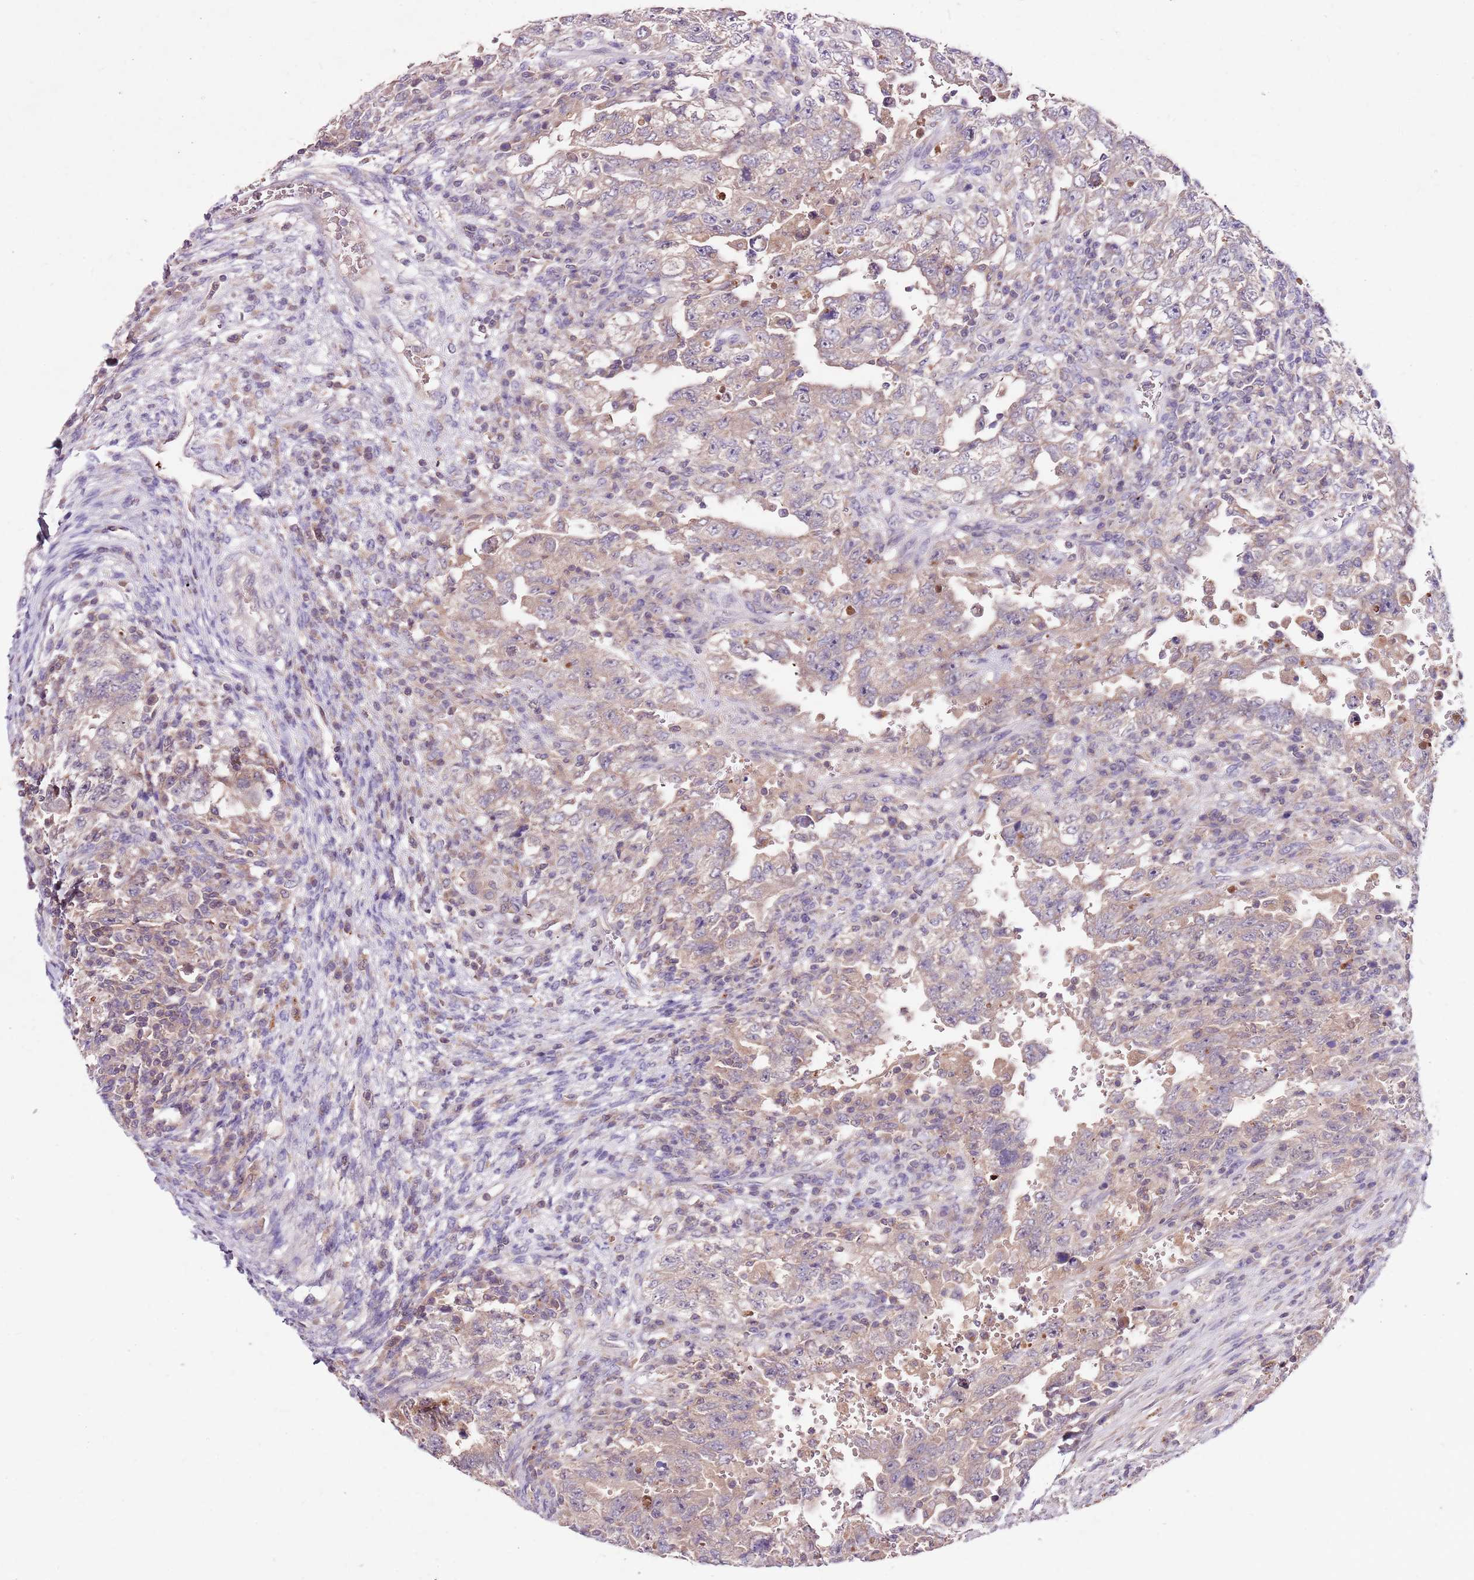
{"staining": {"intensity": "weak", "quantity": "25%-75%", "location": "cytoplasmic/membranous"}, "tissue": "testis cancer", "cell_type": "Tumor cells", "image_type": "cancer", "snomed": [{"axis": "morphology", "description": "Carcinoma, Embryonal, NOS"}, {"axis": "topography", "description": "Testis"}], "caption": "This photomicrograph exhibits immunohistochemistry staining of human testis cancer, with low weak cytoplasmic/membranous positivity in approximately 25%-75% of tumor cells.", "gene": "NRDE2", "patient": {"sex": "male", "age": 26}}